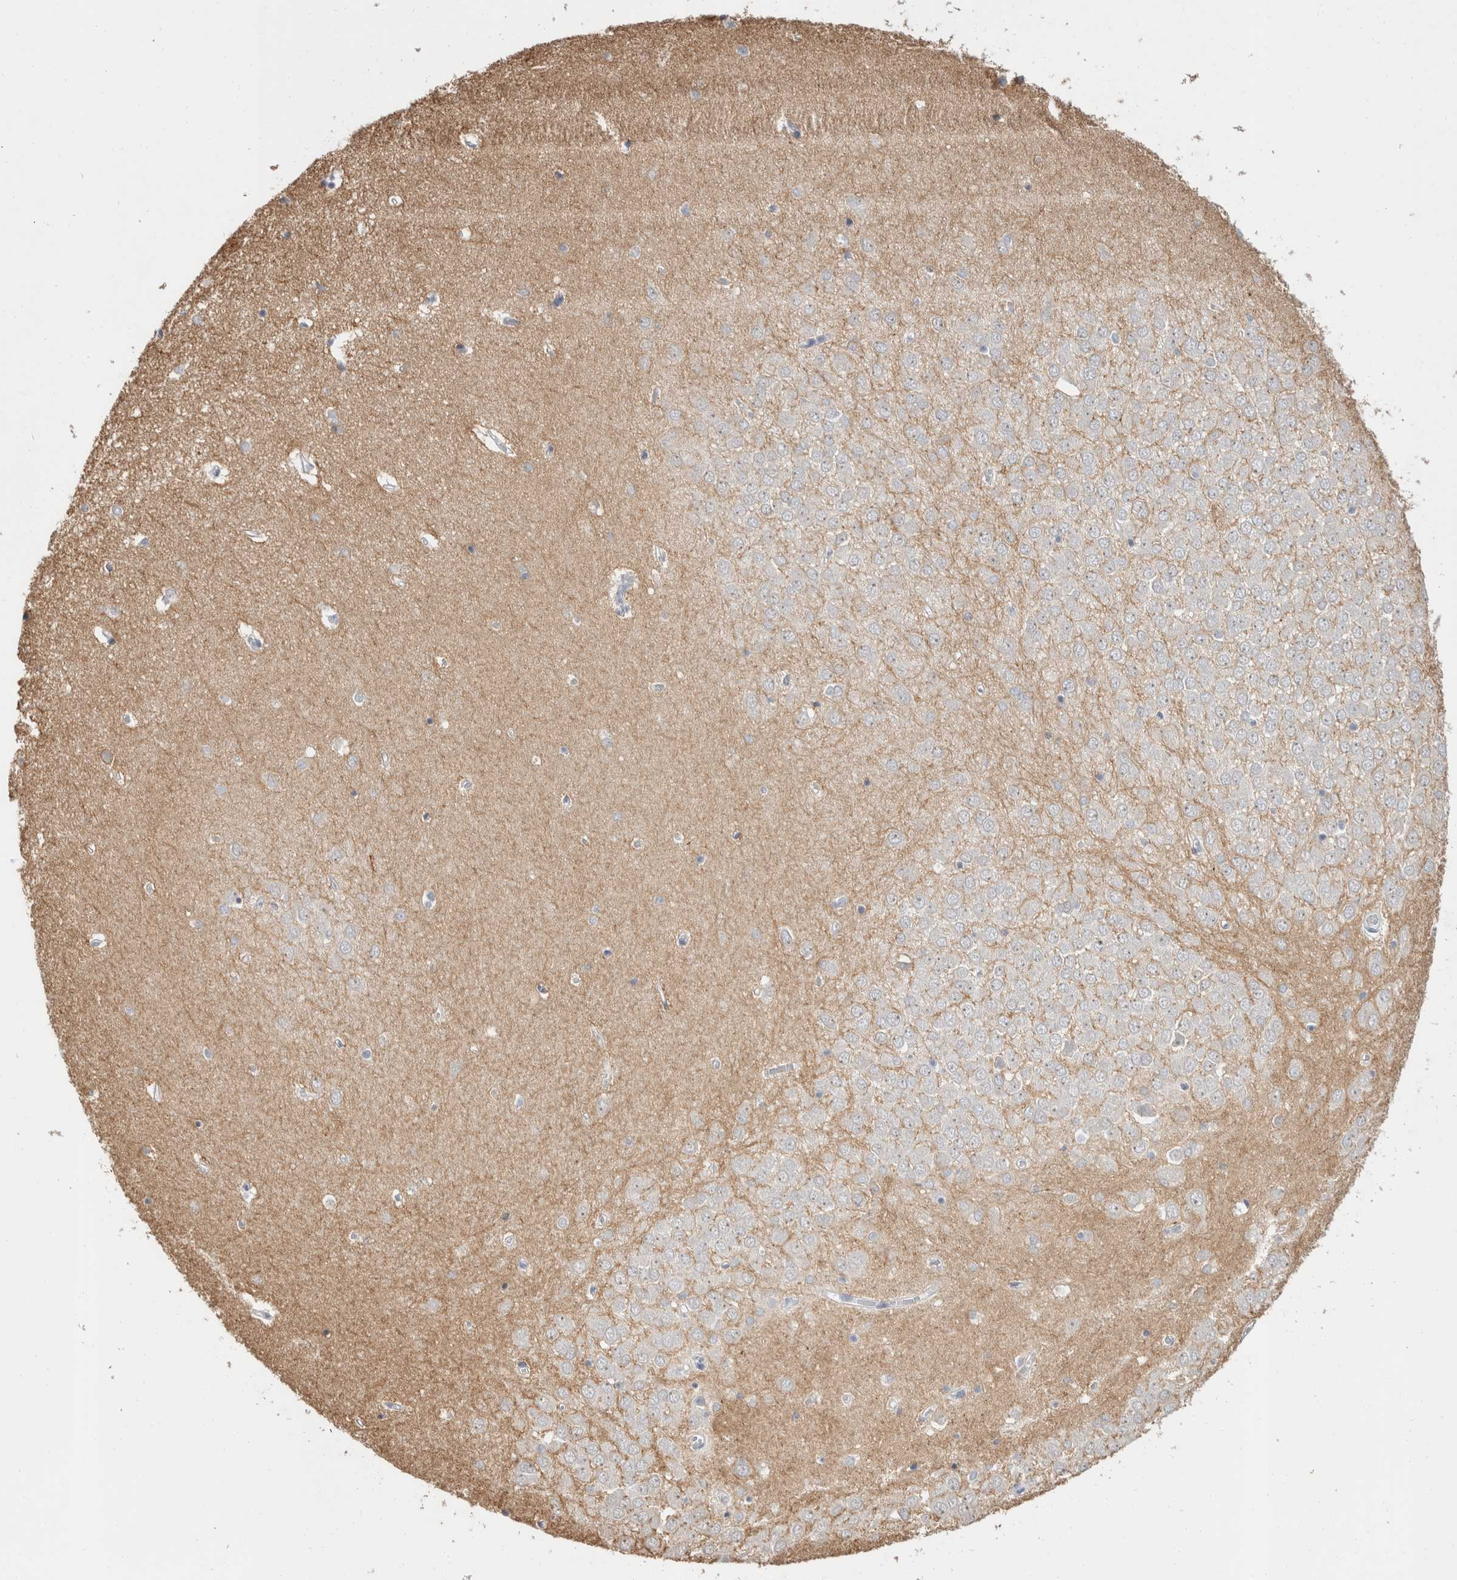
{"staining": {"intensity": "negative", "quantity": "none", "location": "none"}, "tissue": "hippocampus", "cell_type": "Glial cells", "image_type": "normal", "snomed": [{"axis": "morphology", "description": "Normal tissue, NOS"}, {"axis": "topography", "description": "Hippocampus"}], "caption": "Immunohistochemistry (IHC) histopathology image of benign hippocampus: hippocampus stained with DAB (3,3'-diaminobenzidine) reveals no significant protein expression in glial cells.", "gene": "CADM3", "patient": {"sex": "male", "age": 70}}